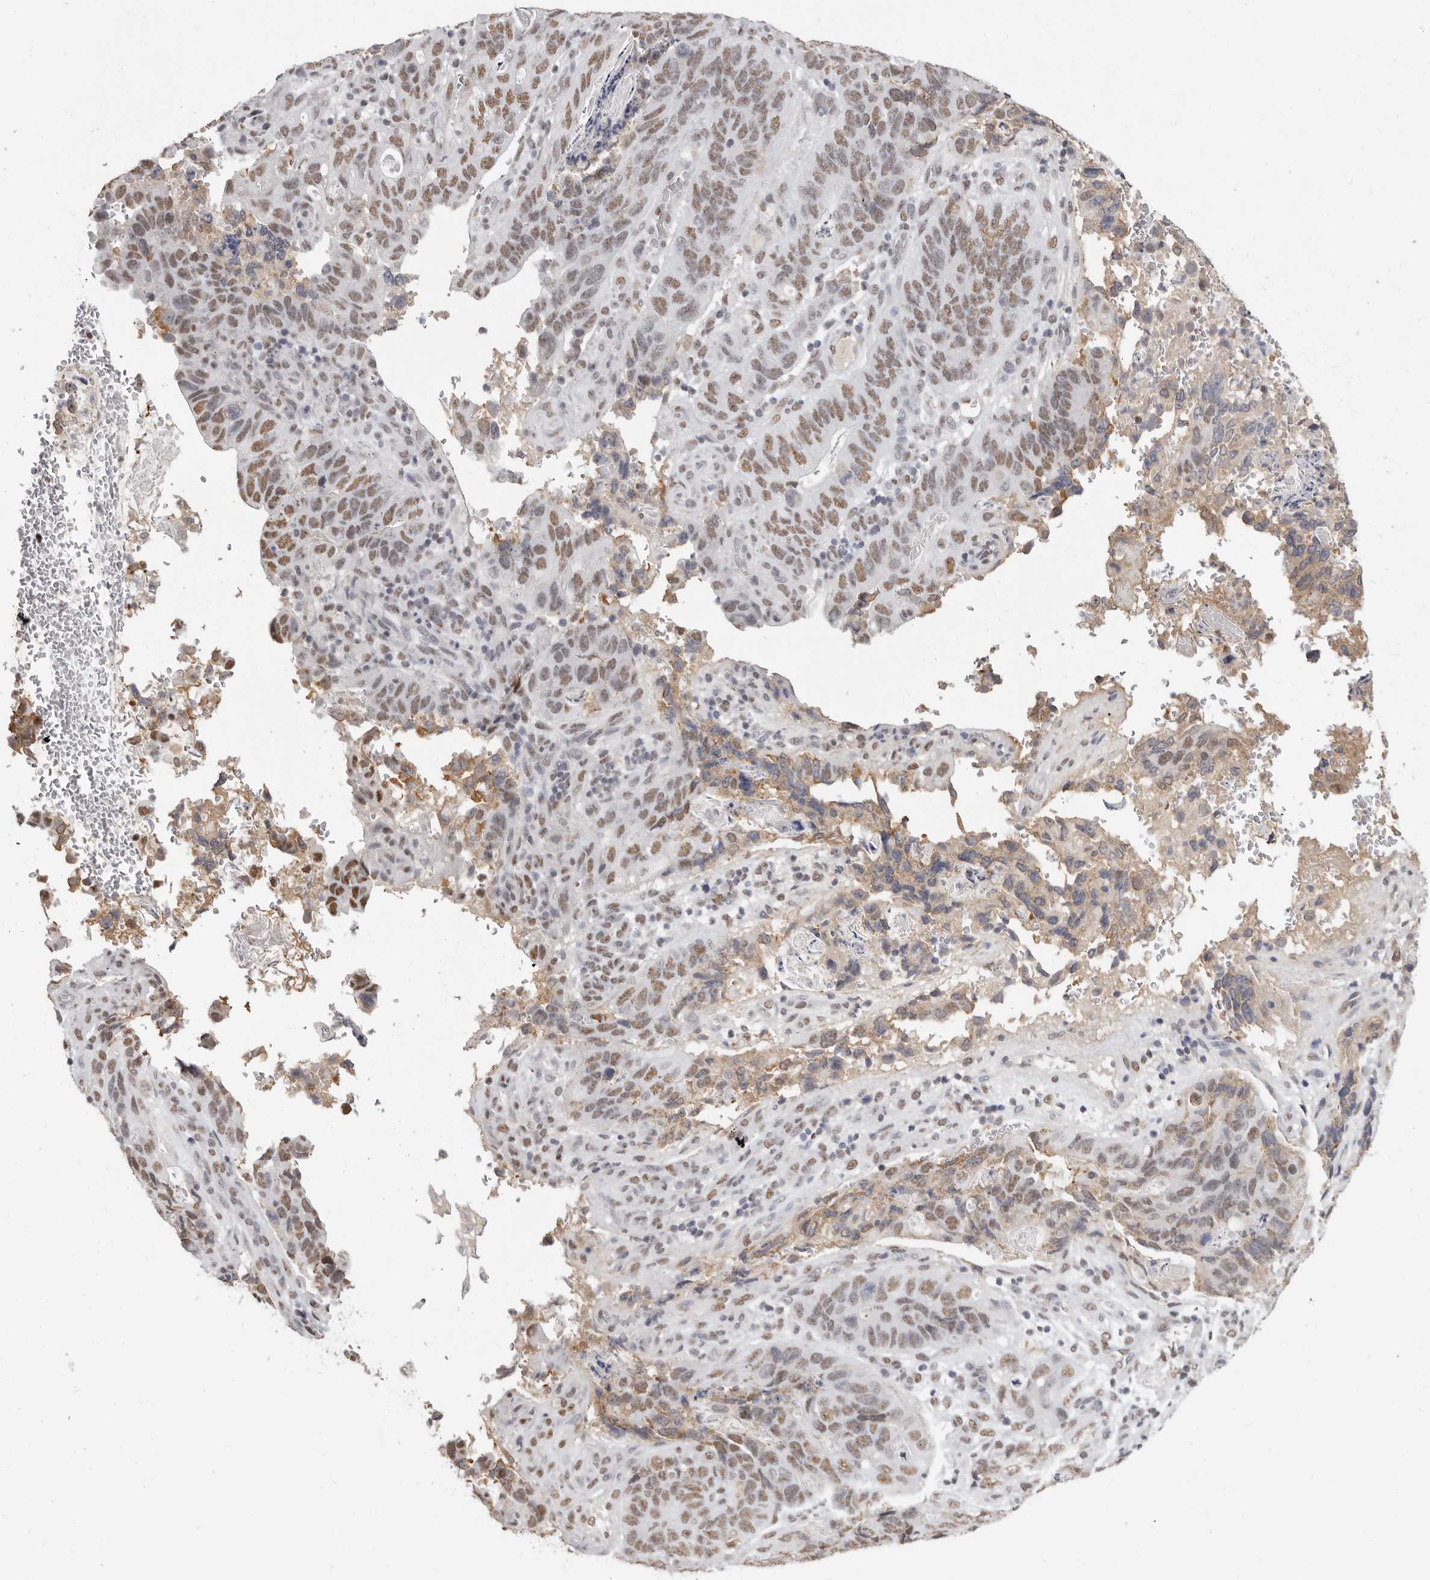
{"staining": {"intensity": "moderate", "quantity": ">75%", "location": "nuclear"}, "tissue": "stomach cancer", "cell_type": "Tumor cells", "image_type": "cancer", "snomed": [{"axis": "morphology", "description": "Normal tissue, NOS"}, {"axis": "morphology", "description": "Adenocarcinoma, NOS"}, {"axis": "topography", "description": "Stomach"}], "caption": "This photomicrograph demonstrates adenocarcinoma (stomach) stained with immunohistochemistry (IHC) to label a protein in brown. The nuclear of tumor cells show moderate positivity for the protein. Nuclei are counter-stained blue.", "gene": "SCAF4", "patient": {"sex": "female", "age": 89}}